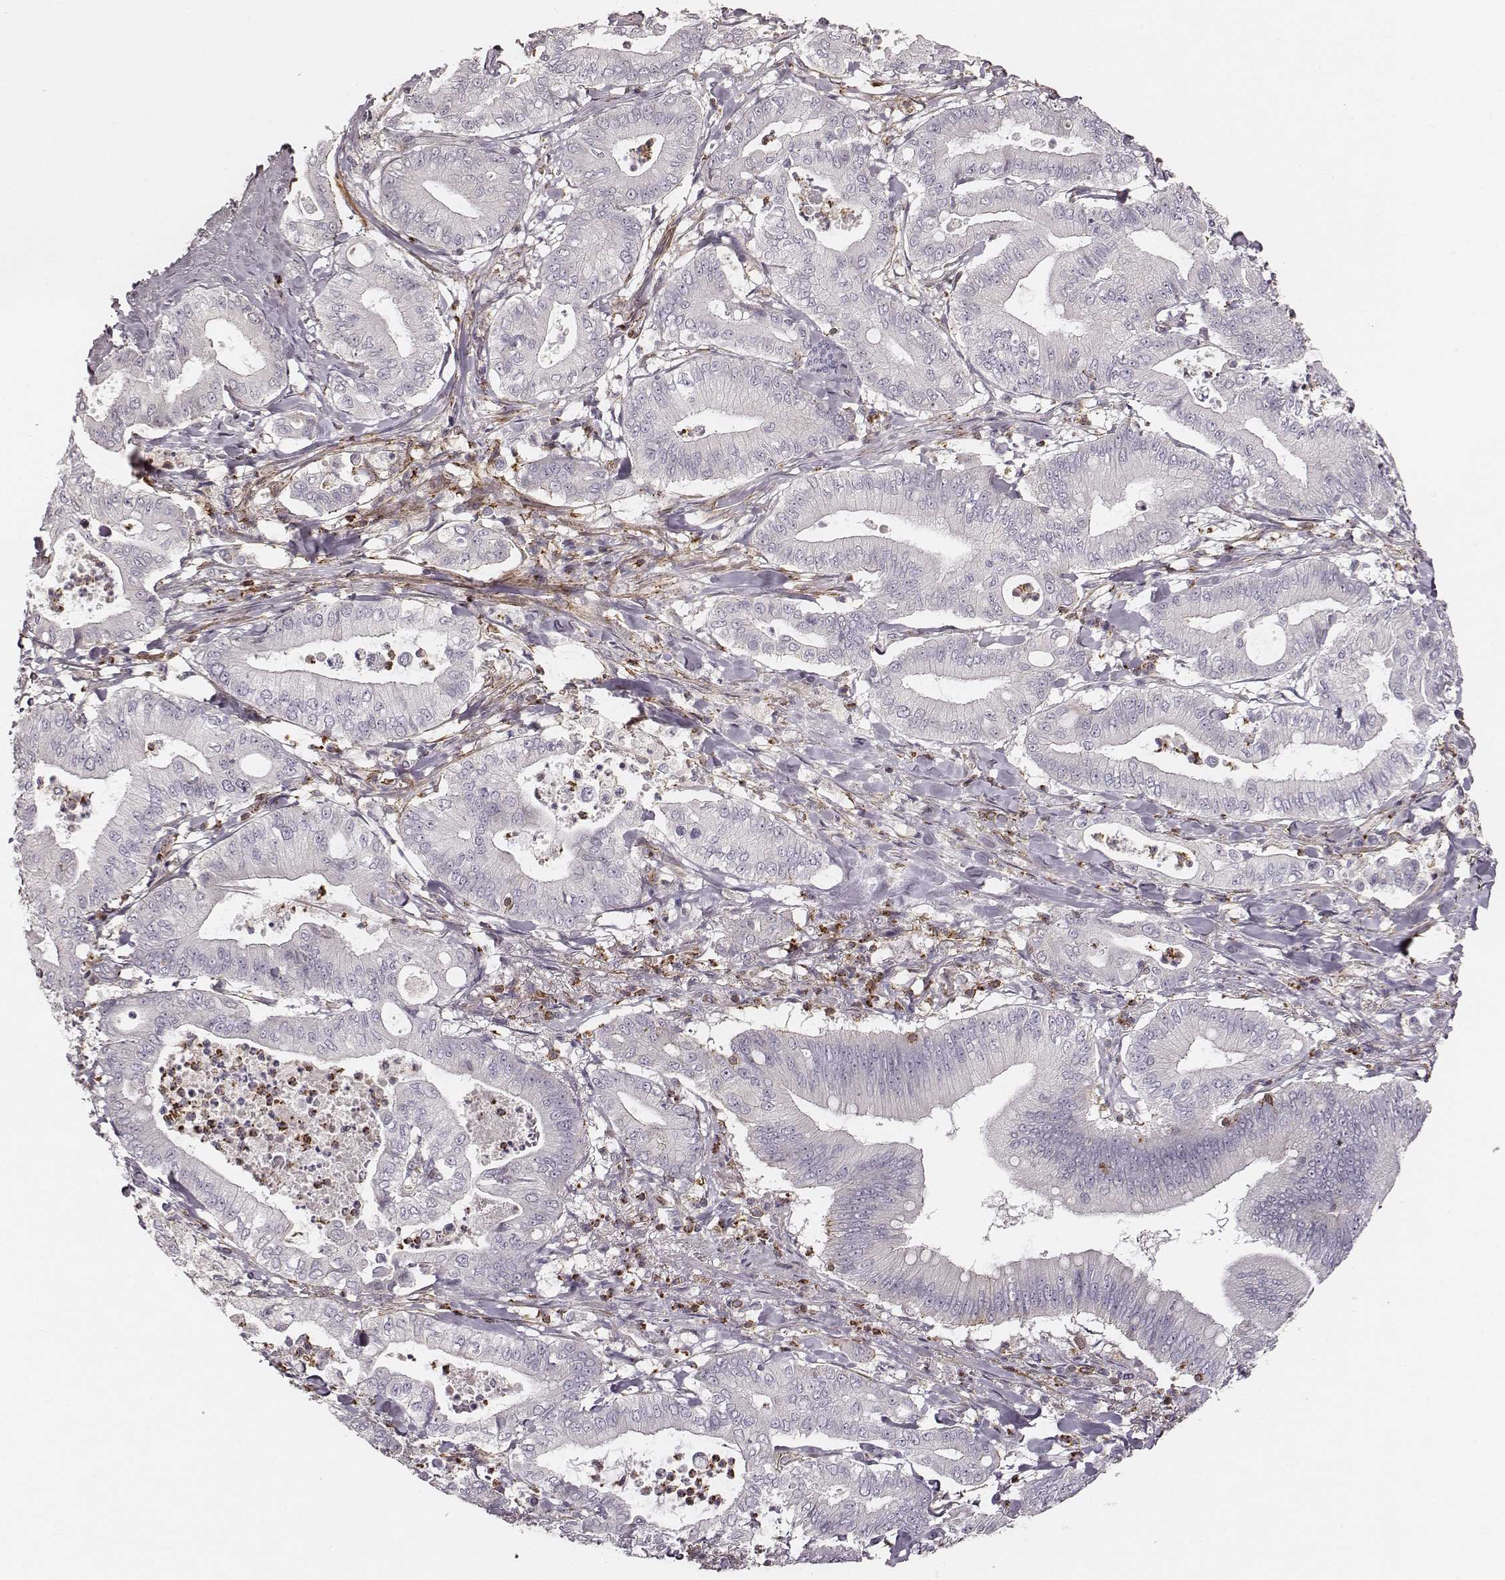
{"staining": {"intensity": "negative", "quantity": "none", "location": "none"}, "tissue": "pancreatic cancer", "cell_type": "Tumor cells", "image_type": "cancer", "snomed": [{"axis": "morphology", "description": "Adenocarcinoma, NOS"}, {"axis": "topography", "description": "Pancreas"}], "caption": "IHC of human pancreatic cancer (adenocarcinoma) exhibits no expression in tumor cells.", "gene": "ZYX", "patient": {"sex": "male", "age": 71}}